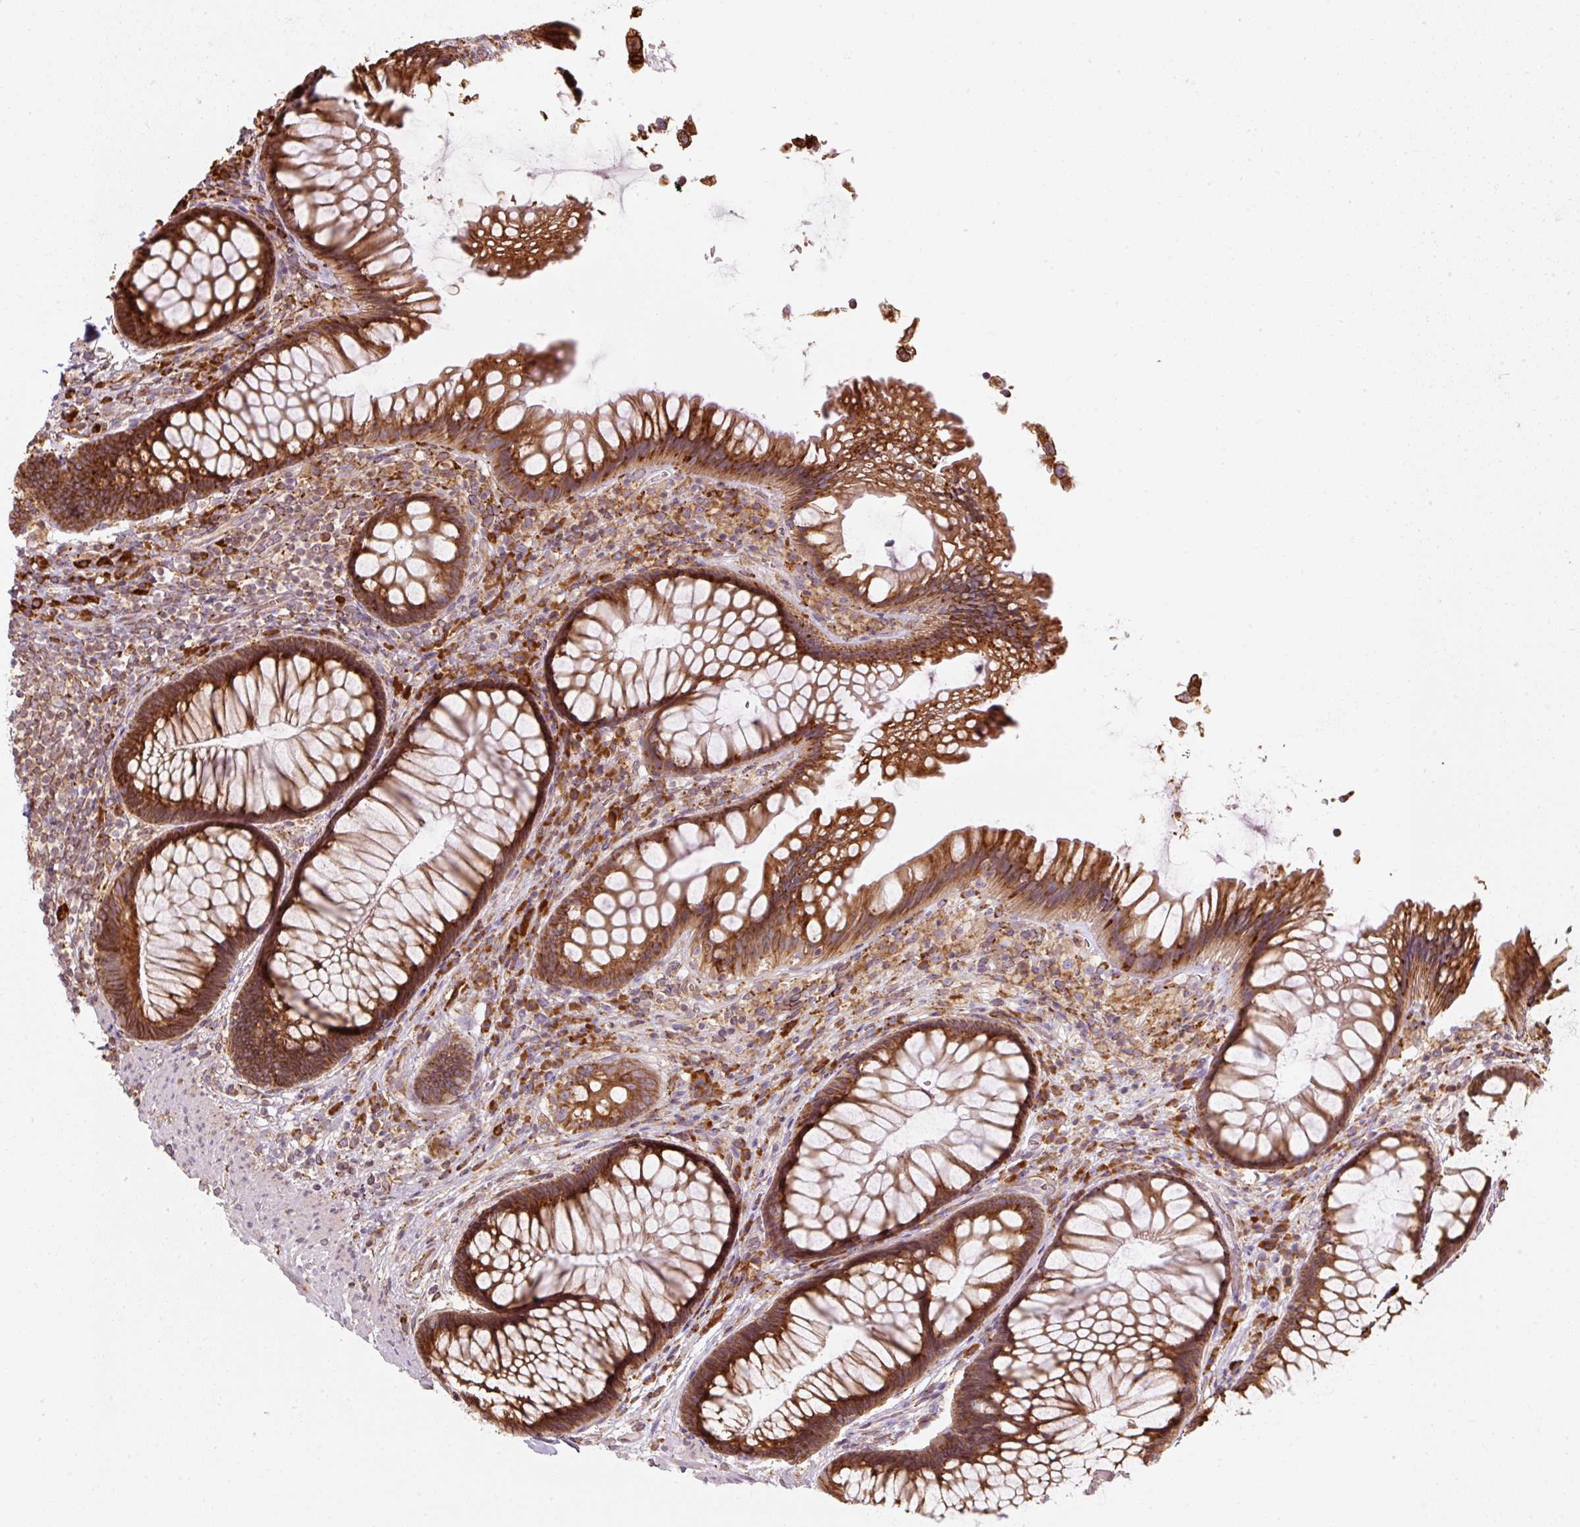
{"staining": {"intensity": "strong", "quantity": ">75%", "location": "cytoplasmic/membranous"}, "tissue": "rectum", "cell_type": "Glandular cells", "image_type": "normal", "snomed": [{"axis": "morphology", "description": "Normal tissue, NOS"}, {"axis": "topography", "description": "Rectum"}], "caption": "The image shows immunohistochemical staining of normal rectum. There is strong cytoplasmic/membranous staining is identified in about >75% of glandular cells.", "gene": "PRKCSH", "patient": {"sex": "male", "age": 53}}